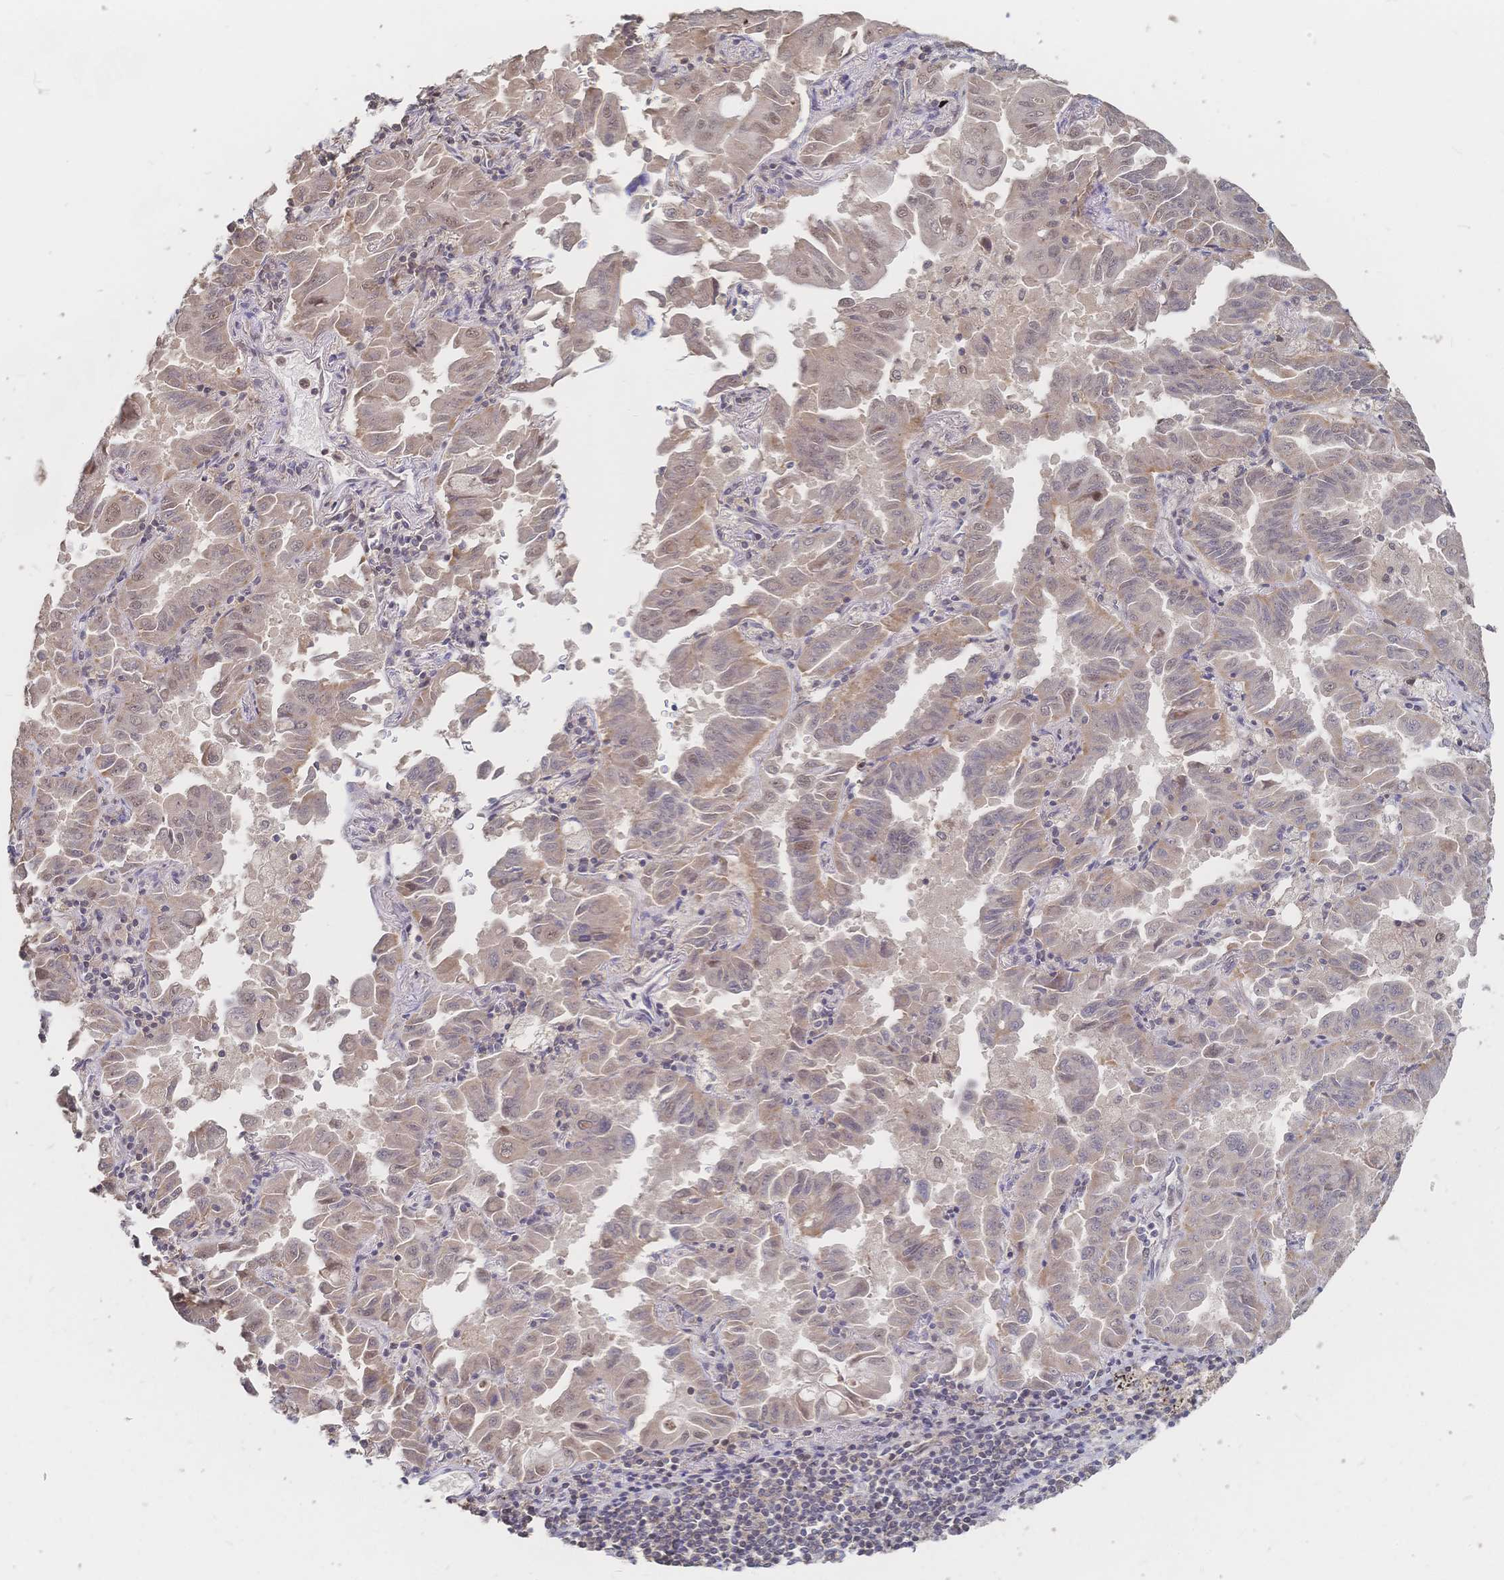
{"staining": {"intensity": "weak", "quantity": ">75%", "location": "cytoplasmic/membranous,nuclear"}, "tissue": "lung cancer", "cell_type": "Tumor cells", "image_type": "cancer", "snomed": [{"axis": "morphology", "description": "Adenocarcinoma, NOS"}, {"axis": "topography", "description": "Lung"}], "caption": "A high-resolution histopathology image shows immunohistochemistry staining of adenocarcinoma (lung), which exhibits weak cytoplasmic/membranous and nuclear expression in approximately >75% of tumor cells. (brown staining indicates protein expression, while blue staining denotes nuclei).", "gene": "LRP5", "patient": {"sex": "male", "age": 64}}